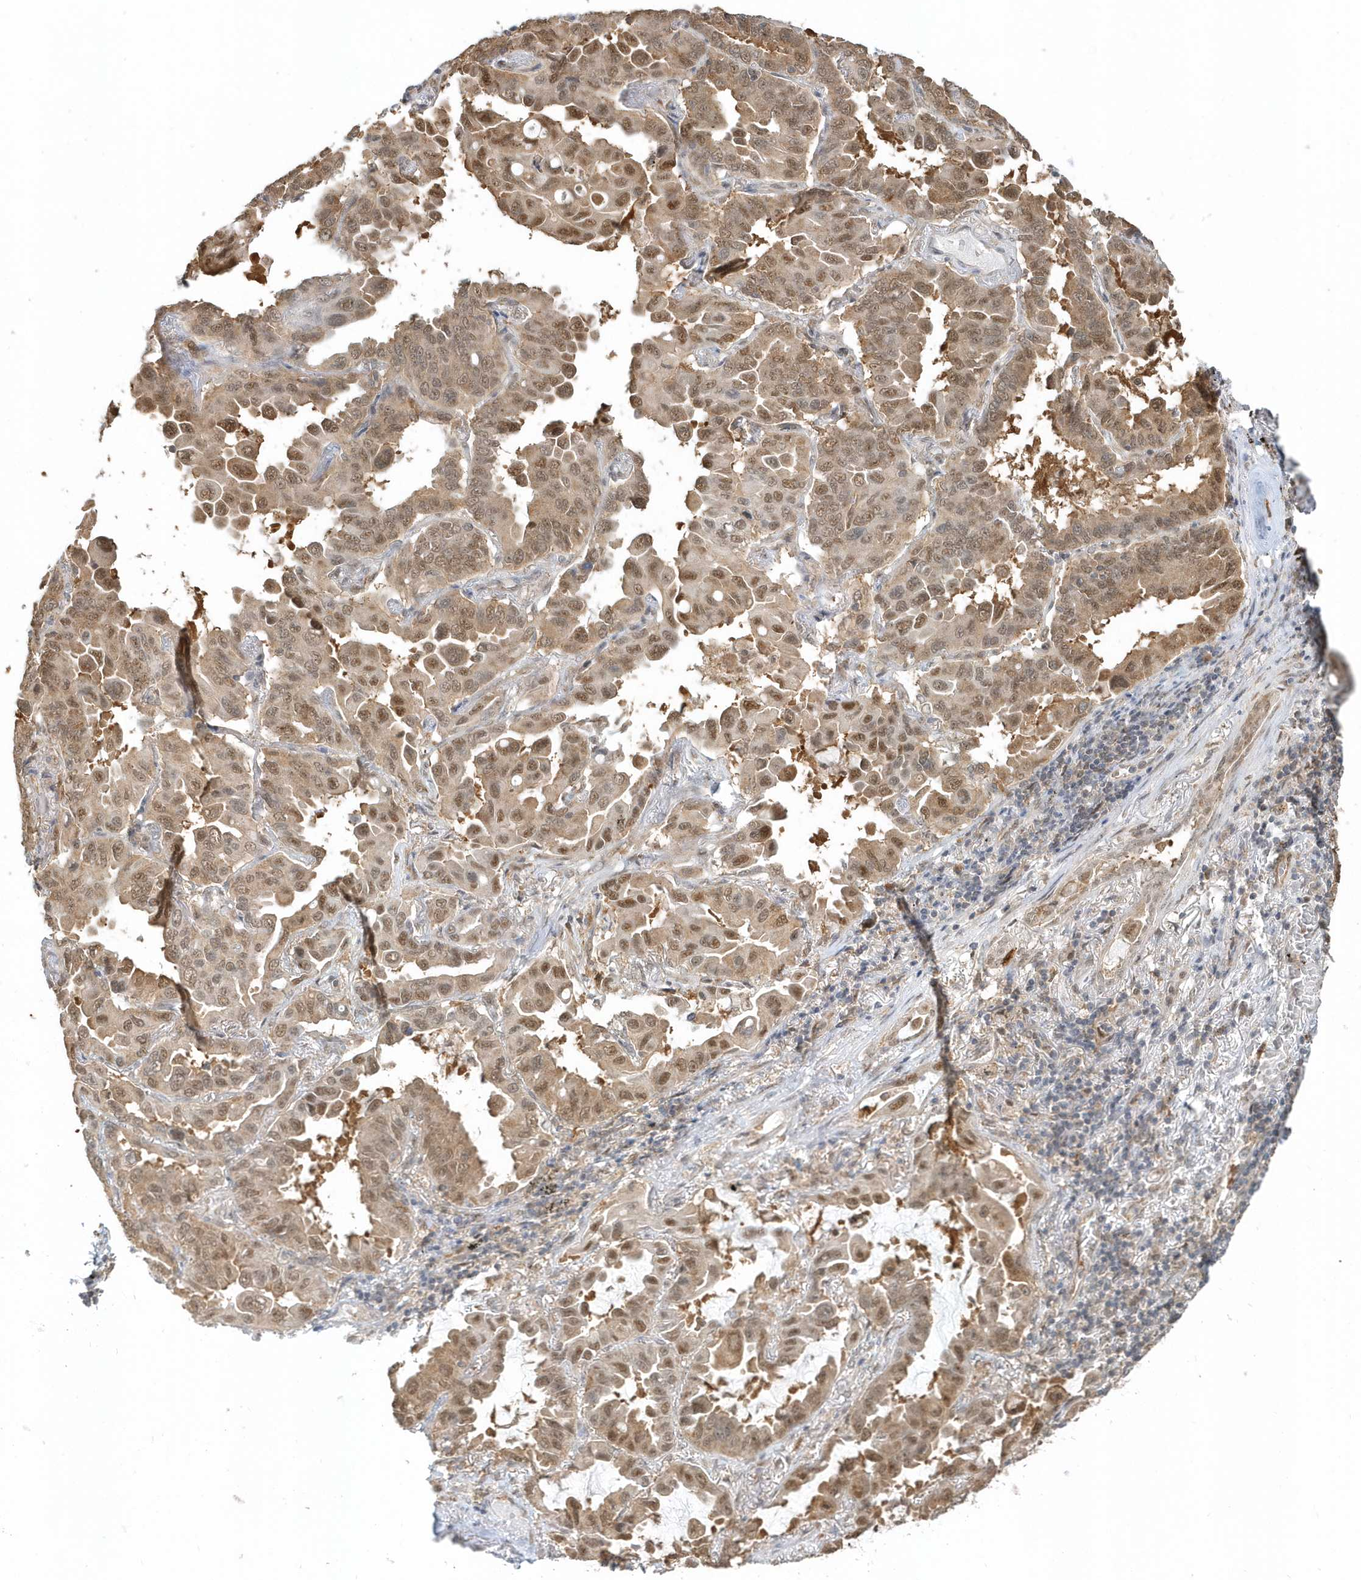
{"staining": {"intensity": "moderate", "quantity": ">75%", "location": "cytoplasmic/membranous,nuclear"}, "tissue": "lung cancer", "cell_type": "Tumor cells", "image_type": "cancer", "snomed": [{"axis": "morphology", "description": "Adenocarcinoma, NOS"}, {"axis": "topography", "description": "Lung"}], "caption": "This is an image of IHC staining of lung cancer, which shows moderate positivity in the cytoplasmic/membranous and nuclear of tumor cells.", "gene": "PSMD6", "patient": {"sex": "male", "age": 64}}